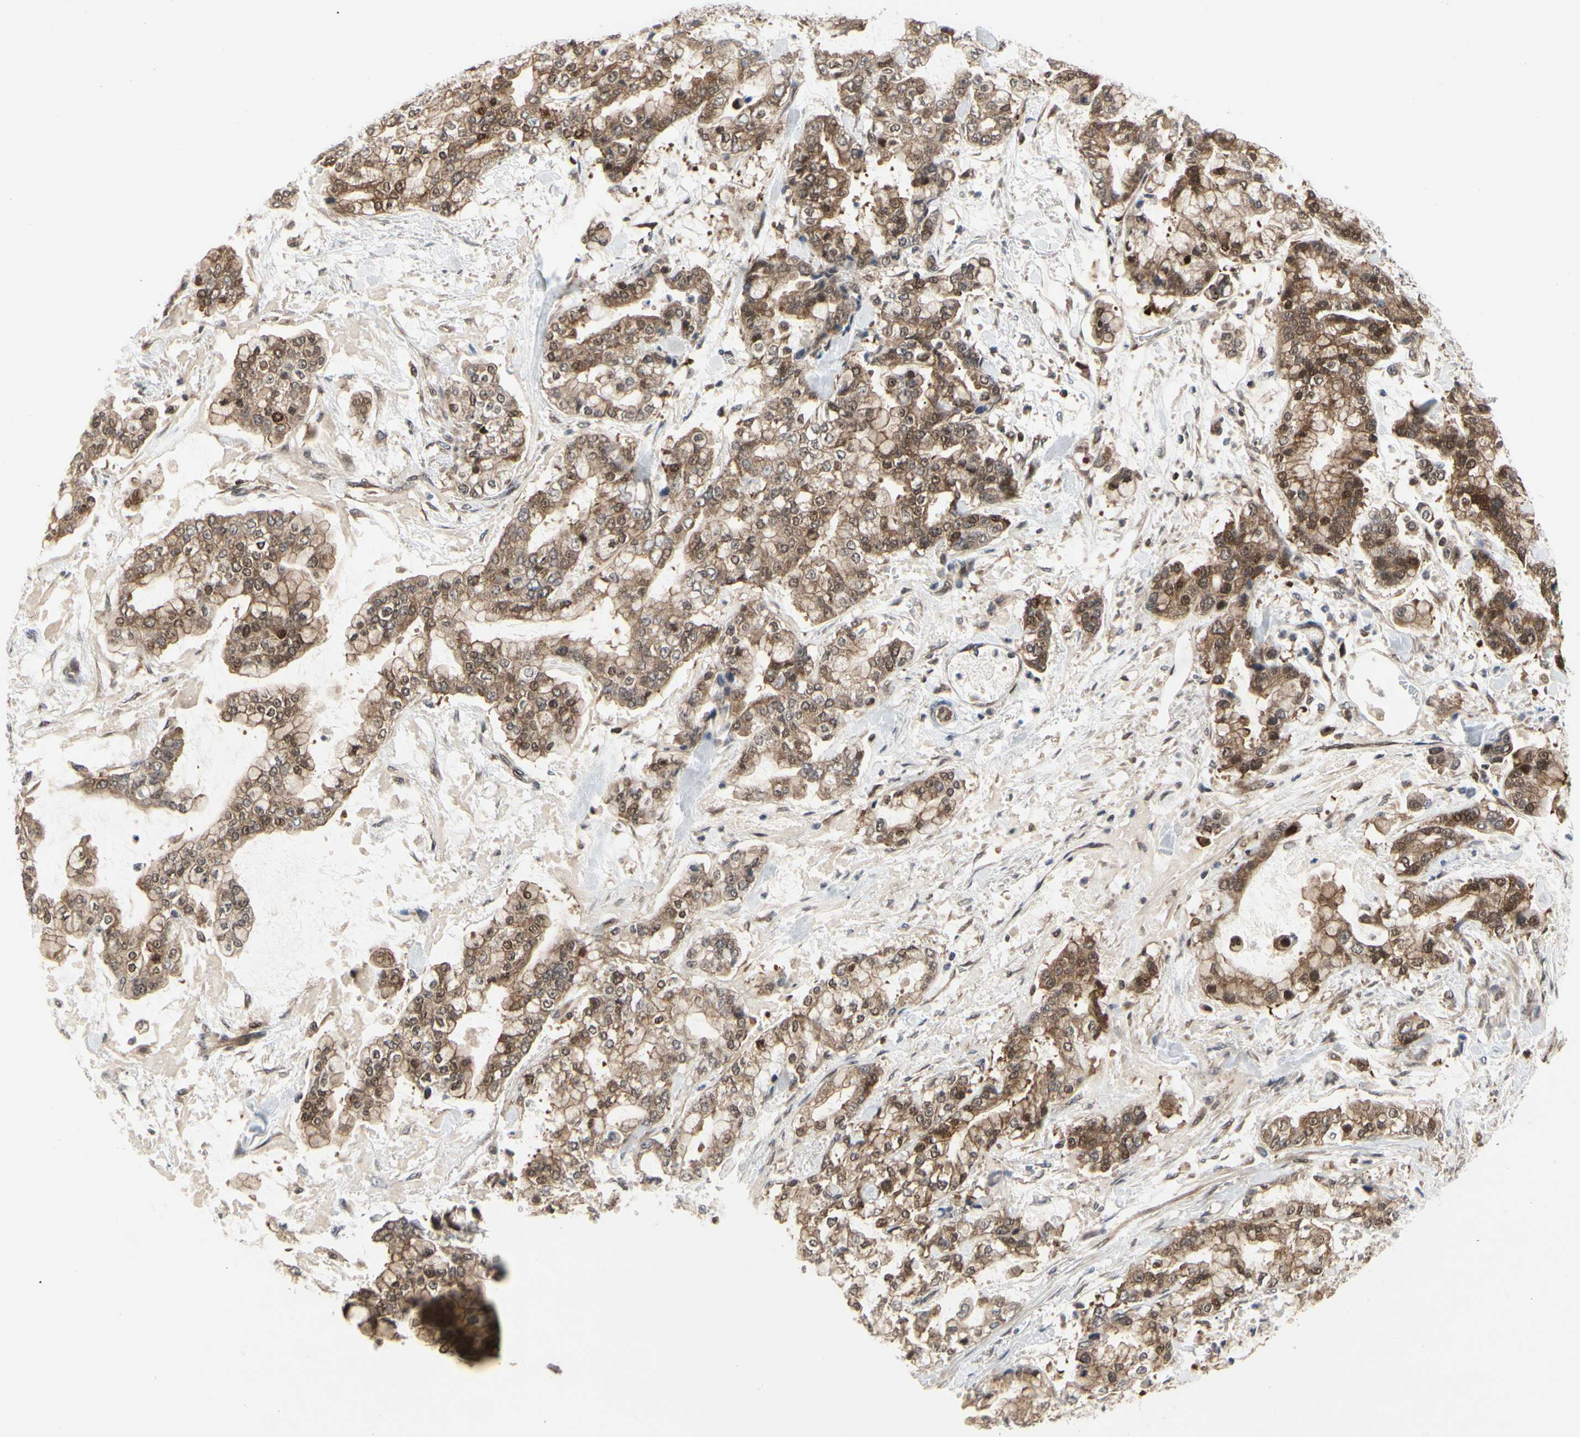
{"staining": {"intensity": "moderate", "quantity": ">75%", "location": "cytoplasmic/membranous,nuclear"}, "tissue": "stomach cancer", "cell_type": "Tumor cells", "image_type": "cancer", "snomed": [{"axis": "morphology", "description": "Normal tissue, NOS"}, {"axis": "morphology", "description": "Adenocarcinoma, NOS"}, {"axis": "topography", "description": "Stomach, upper"}, {"axis": "topography", "description": "Stomach"}], "caption": "Protein analysis of stomach cancer tissue exhibits moderate cytoplasmic/membranous and nuclear staining in approximately >75% of tumor cells.", "gene": "CDK5", "patient": {"sex": "male", "age": 76}}